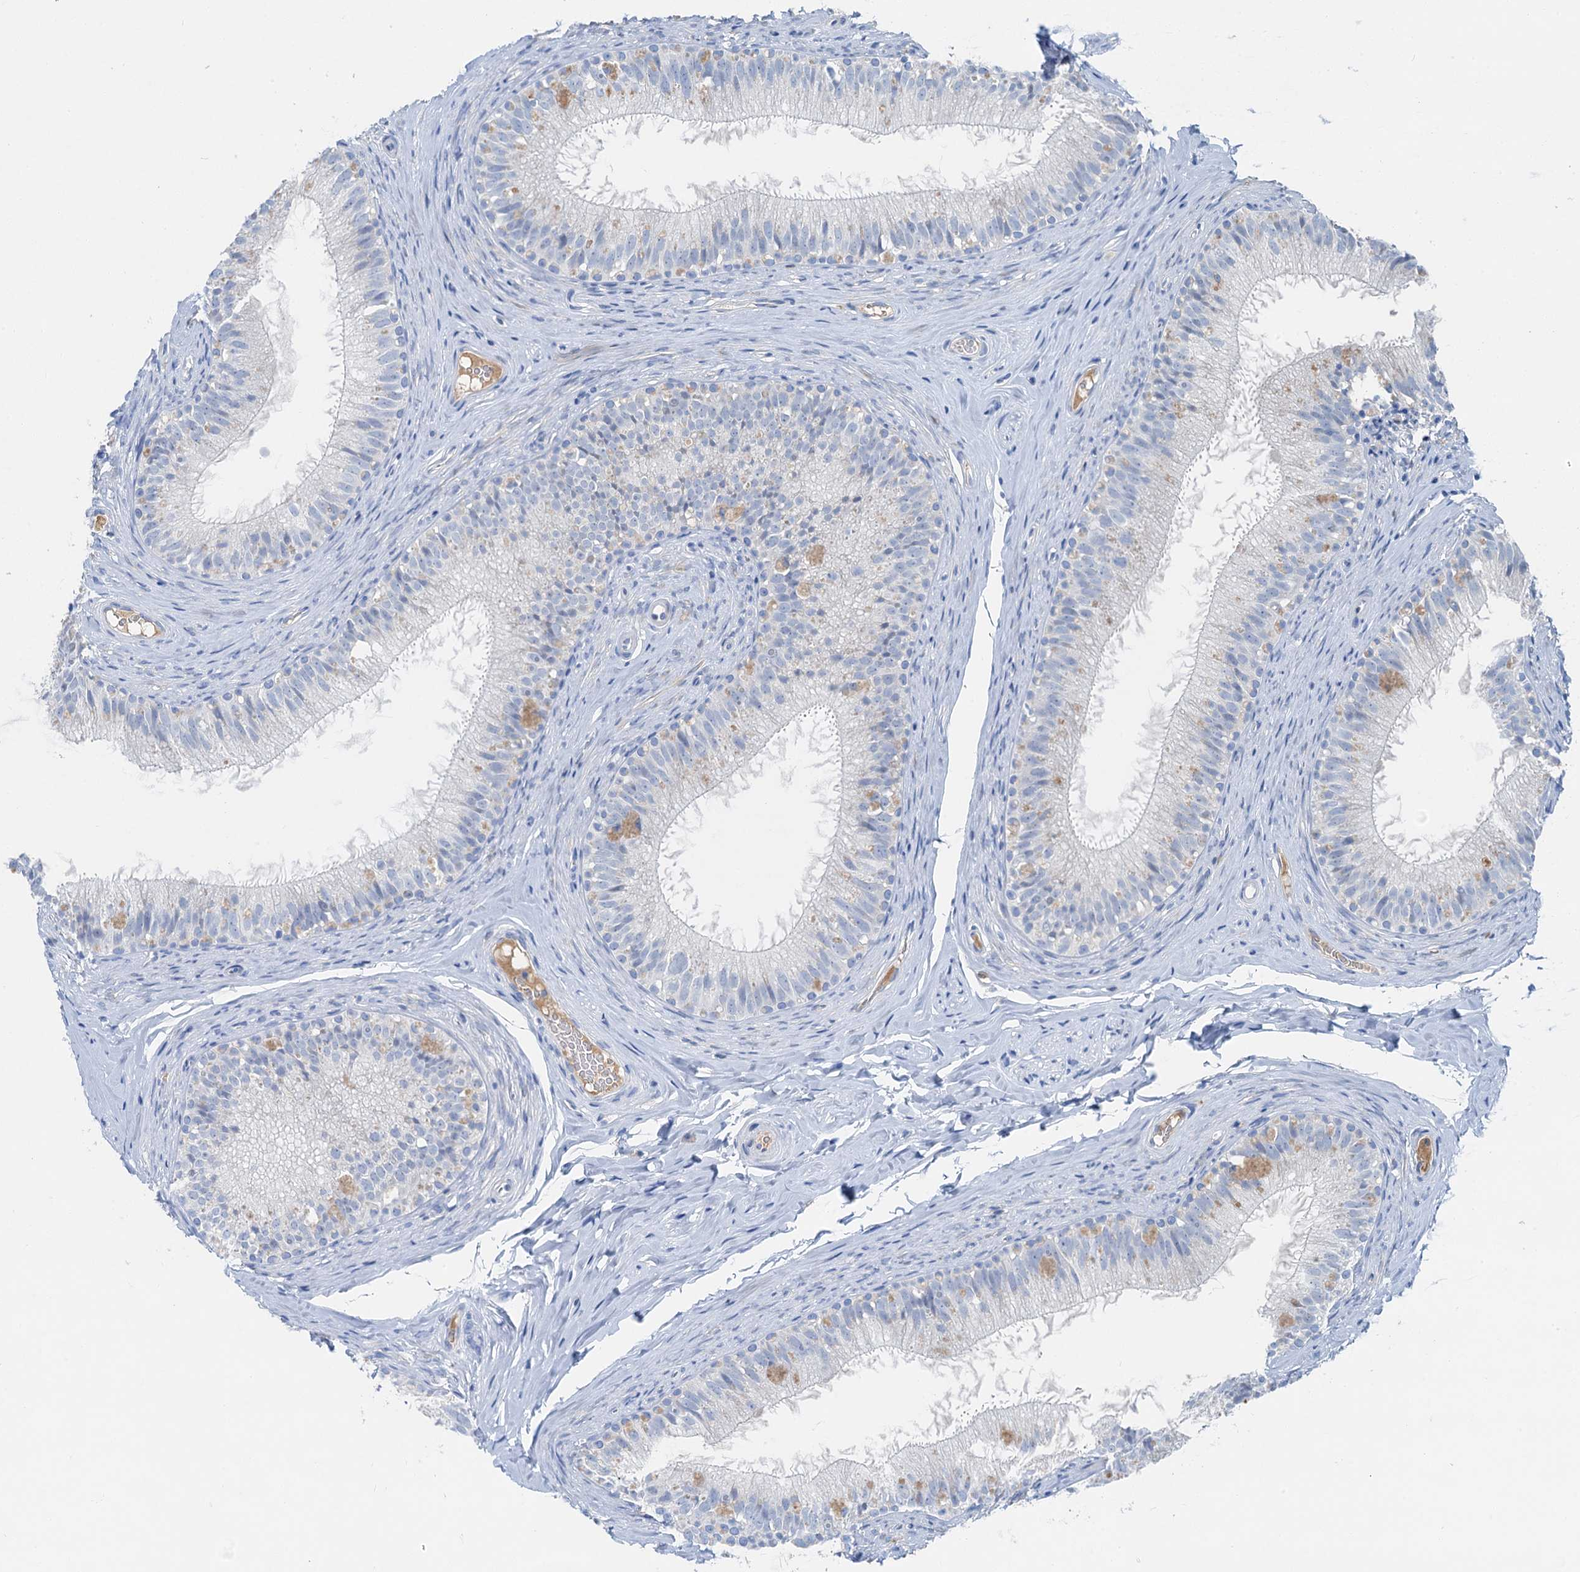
{"staining": {"intensity": "negative", "quantity": "none", "location": "none"}, "tissue": "epididymis", "cell_type": "Glandular cells", "image_type": "normal", "snomed": [{"axis": "morphology", "description": "Normal tissue, NOS"}, {"axis": "topography", "description": "Epididymis"}], "caption": "Immunohistochemistry (IHC) of unremarkable human epididymis displays no positivity in glandular cells. (Brightfield microscopy of DAB immunohistochemistry (IHC) at high magnification).", "gene": "OTOA", "patient": {"sex": "male", "age": 34}}